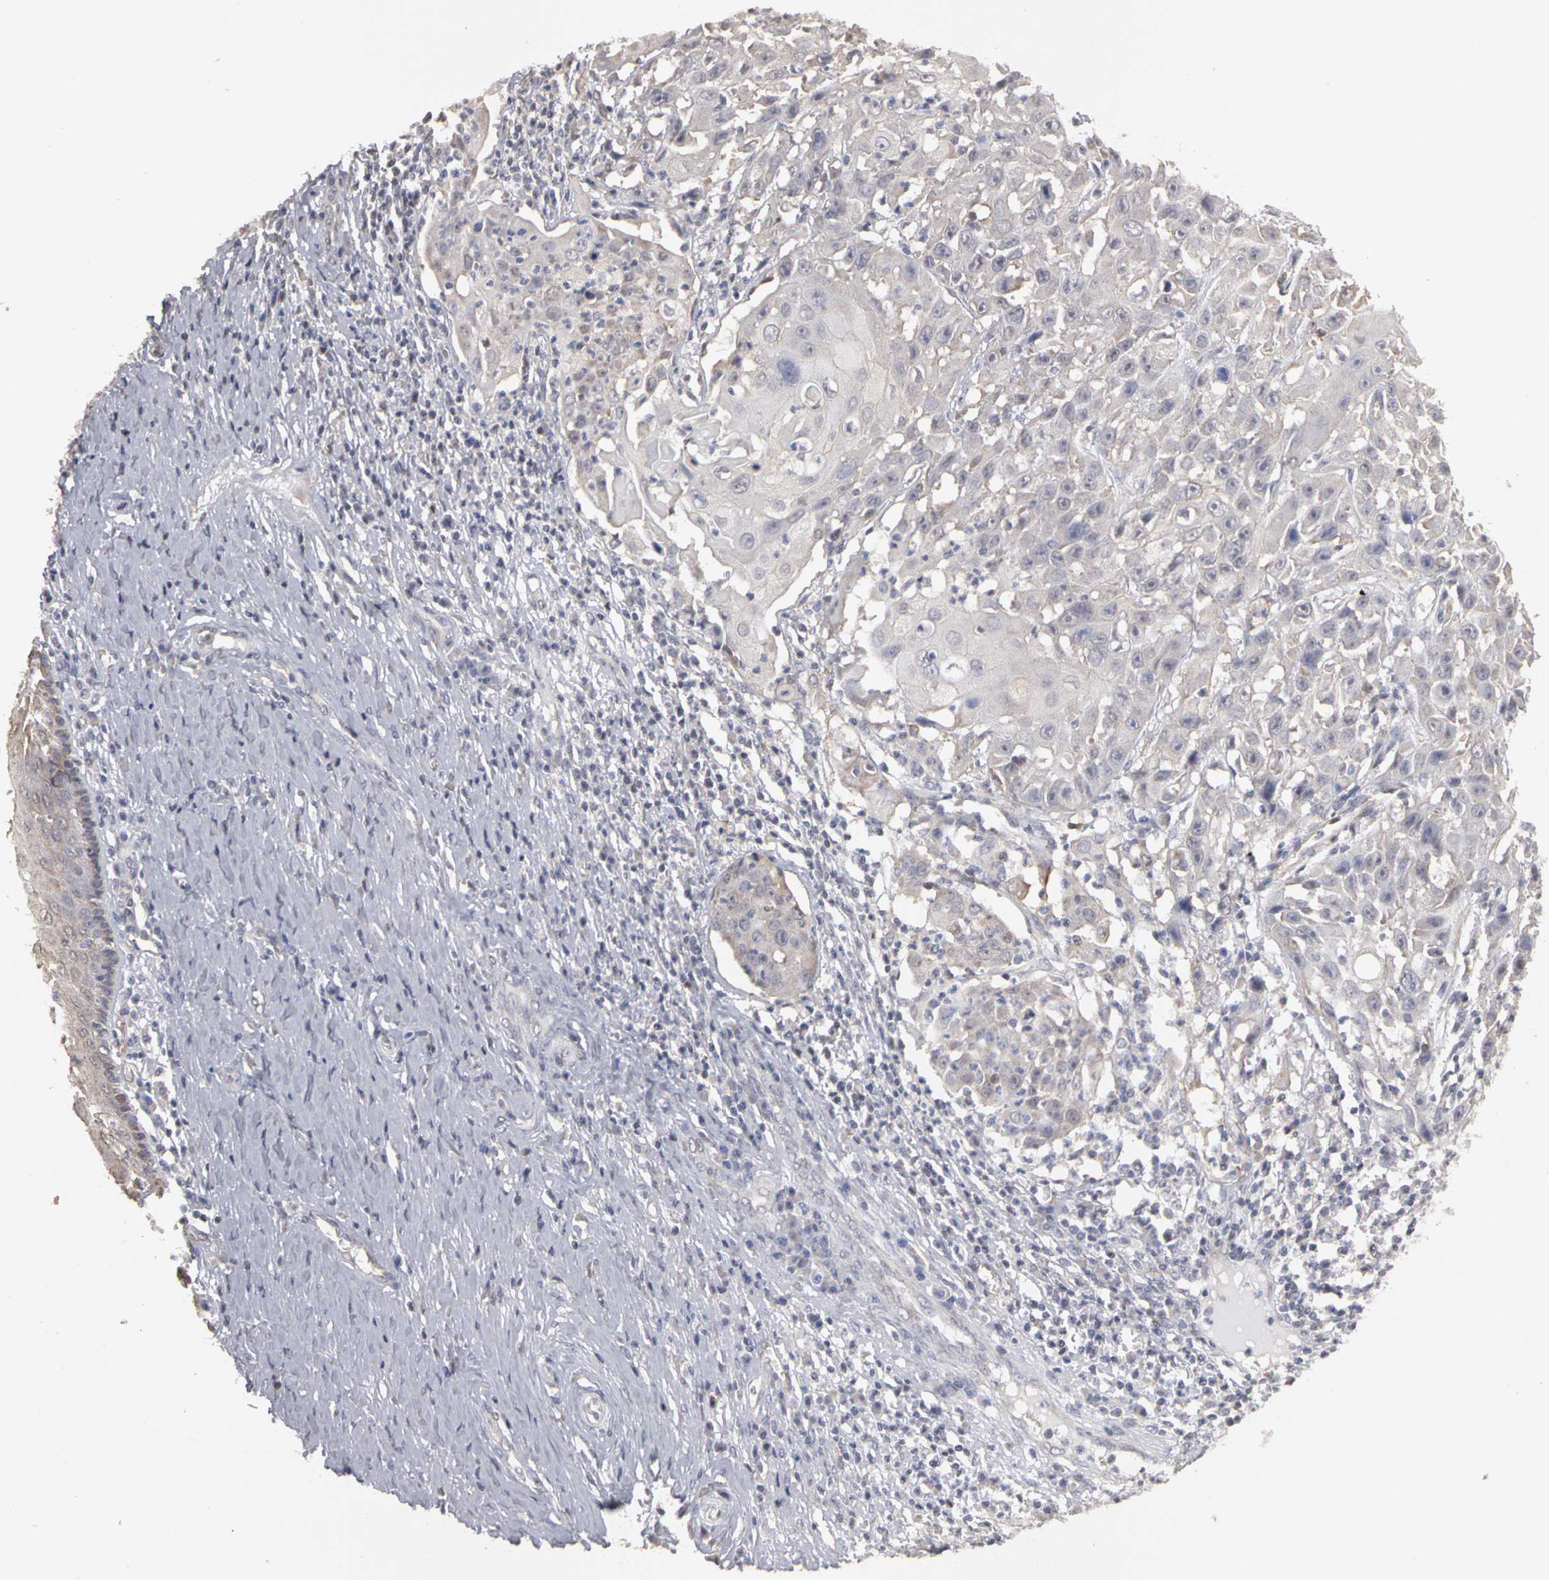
{"staining": {"intensity": "weak", "quantity": "<25%", "location": "cytoplasmic/membranous"}, "tissue": "cervical cancer", "cell_type": "Tumor cells", "image_type": "cancer", "snomed": [{"axis": "morphology", "description": "Squamous cell carcinoma, NOS"}, {"axis": "topography", "description": "Cervix"}], "caption": "Cervical cancer (squamous cell carcinoma) was stained to show a protein in brown. There is no significant staining in tumor cells.", "gene": "PLEKHA1", "patient": {"sex": "female", "age": 39}}